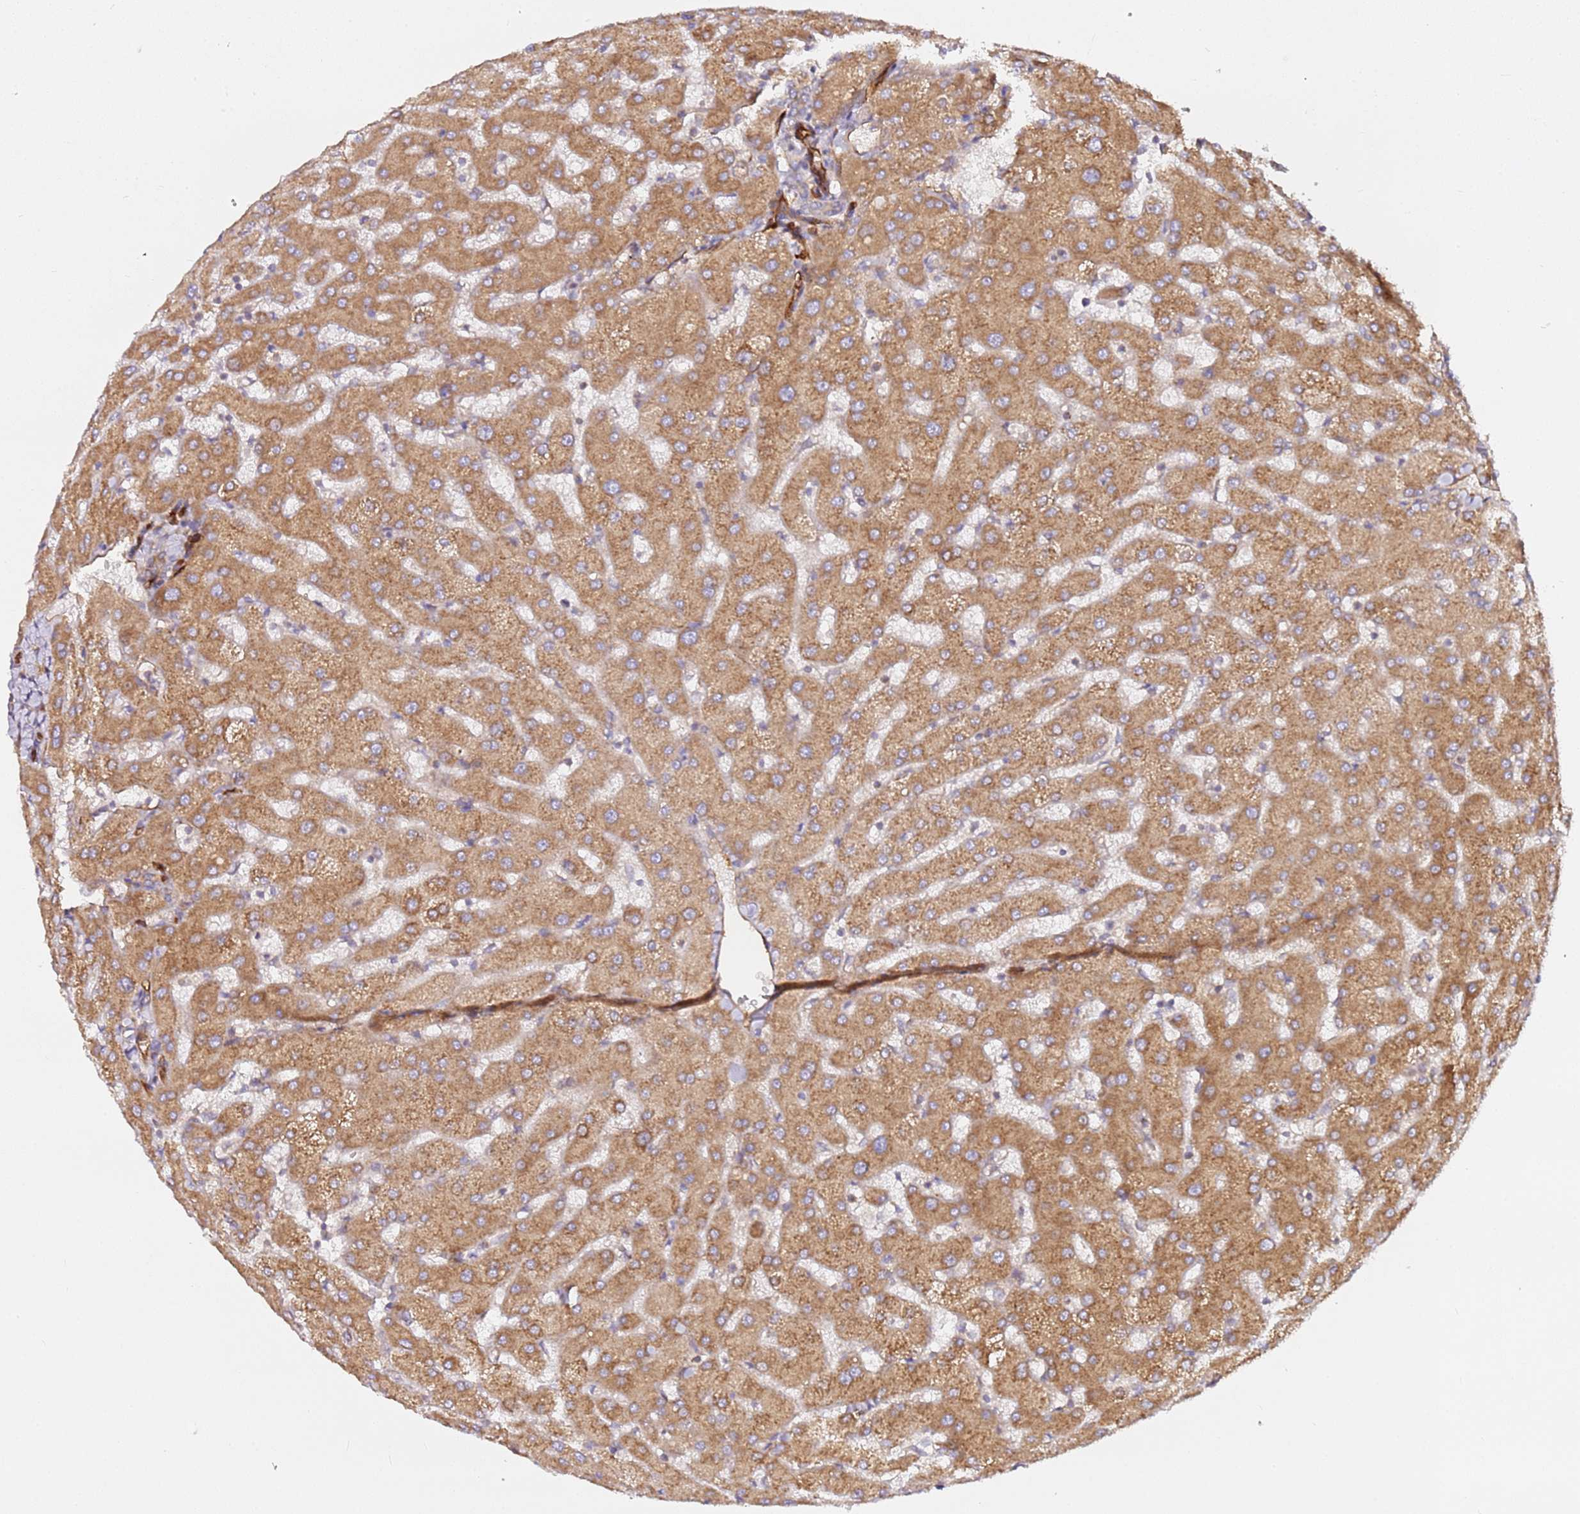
{"staining": {"intensity": "weak", "quantity": ">75%", "location": "cytoplasmic/membranous"}, "tissue": "liver", "cell_type": "Cholangiocytes", "image_type": "normal", "snomed": [{"axis": "morphology", "description": "Normal tissue, NOS"}, {"axis": "topography", "description": "Liver"}], "caption": "Liver stained with DAB IHC shows low levels of weak cytoplasmic/membranous staining in approximately >75% of cholangiocytes. The protein is shown in brown color, while the nuclei are stained blue.", "gene": "KIF7", "patient": {"sex": "female", "age": 63}}